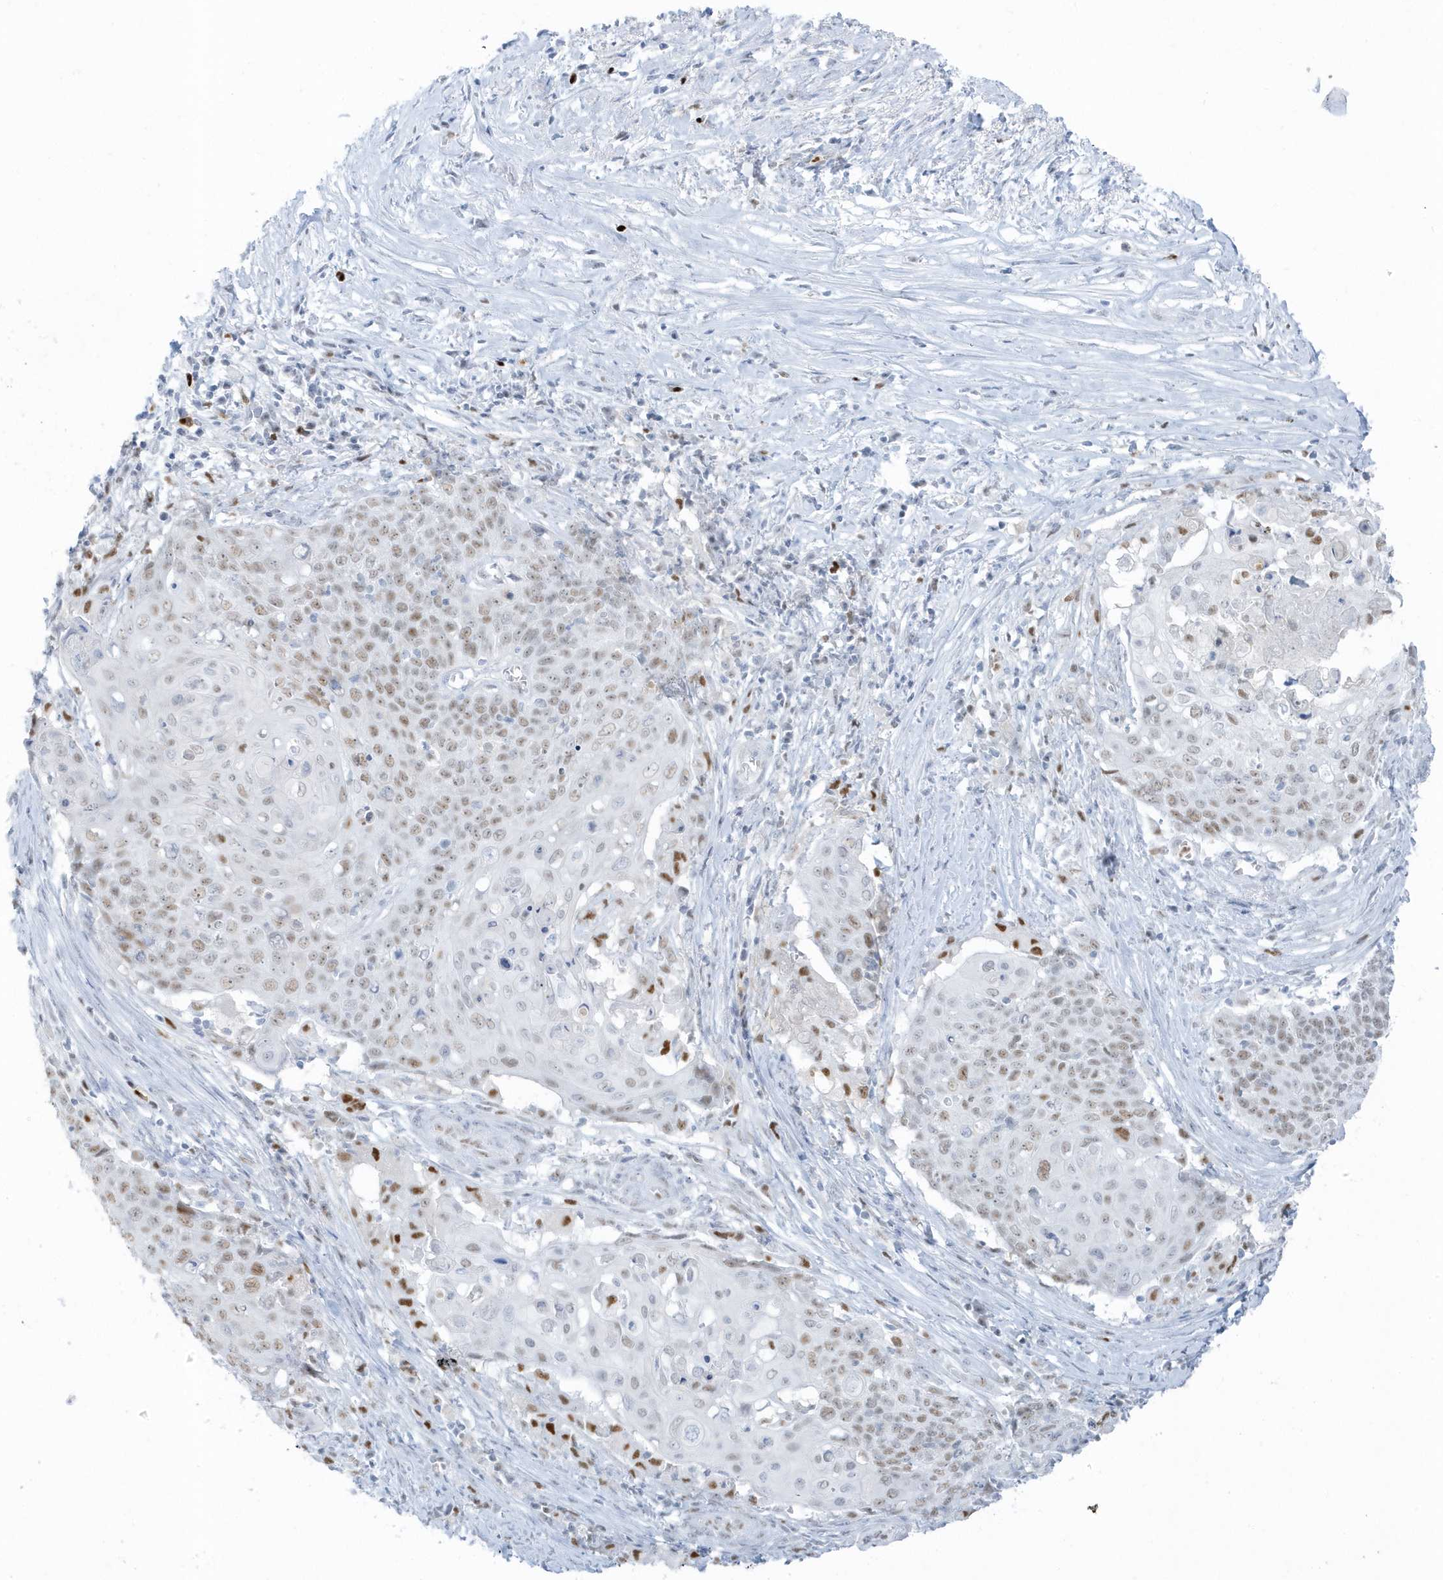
{"staining": {"intensity": "moderate", "quantity": "25%-75%", "location": "nuclear"}, "tissue": "cervical cancer", "cell_type": "Tumor cells", "image_type": "cancer", "snomed": [{"axis": "morphology", "description": "Squamous cell carcinoma, NOS"}, {"axis": "topography", "description": "Cervix"}], "caption": "Cervical squamous cell carcinoma stained with immunohistochemistry demonstrates moderate nuclear staining in about 25%-75% of tumor cells.", "gene": "SMIM34", "patient": {"sex": "female", "age": 39}}